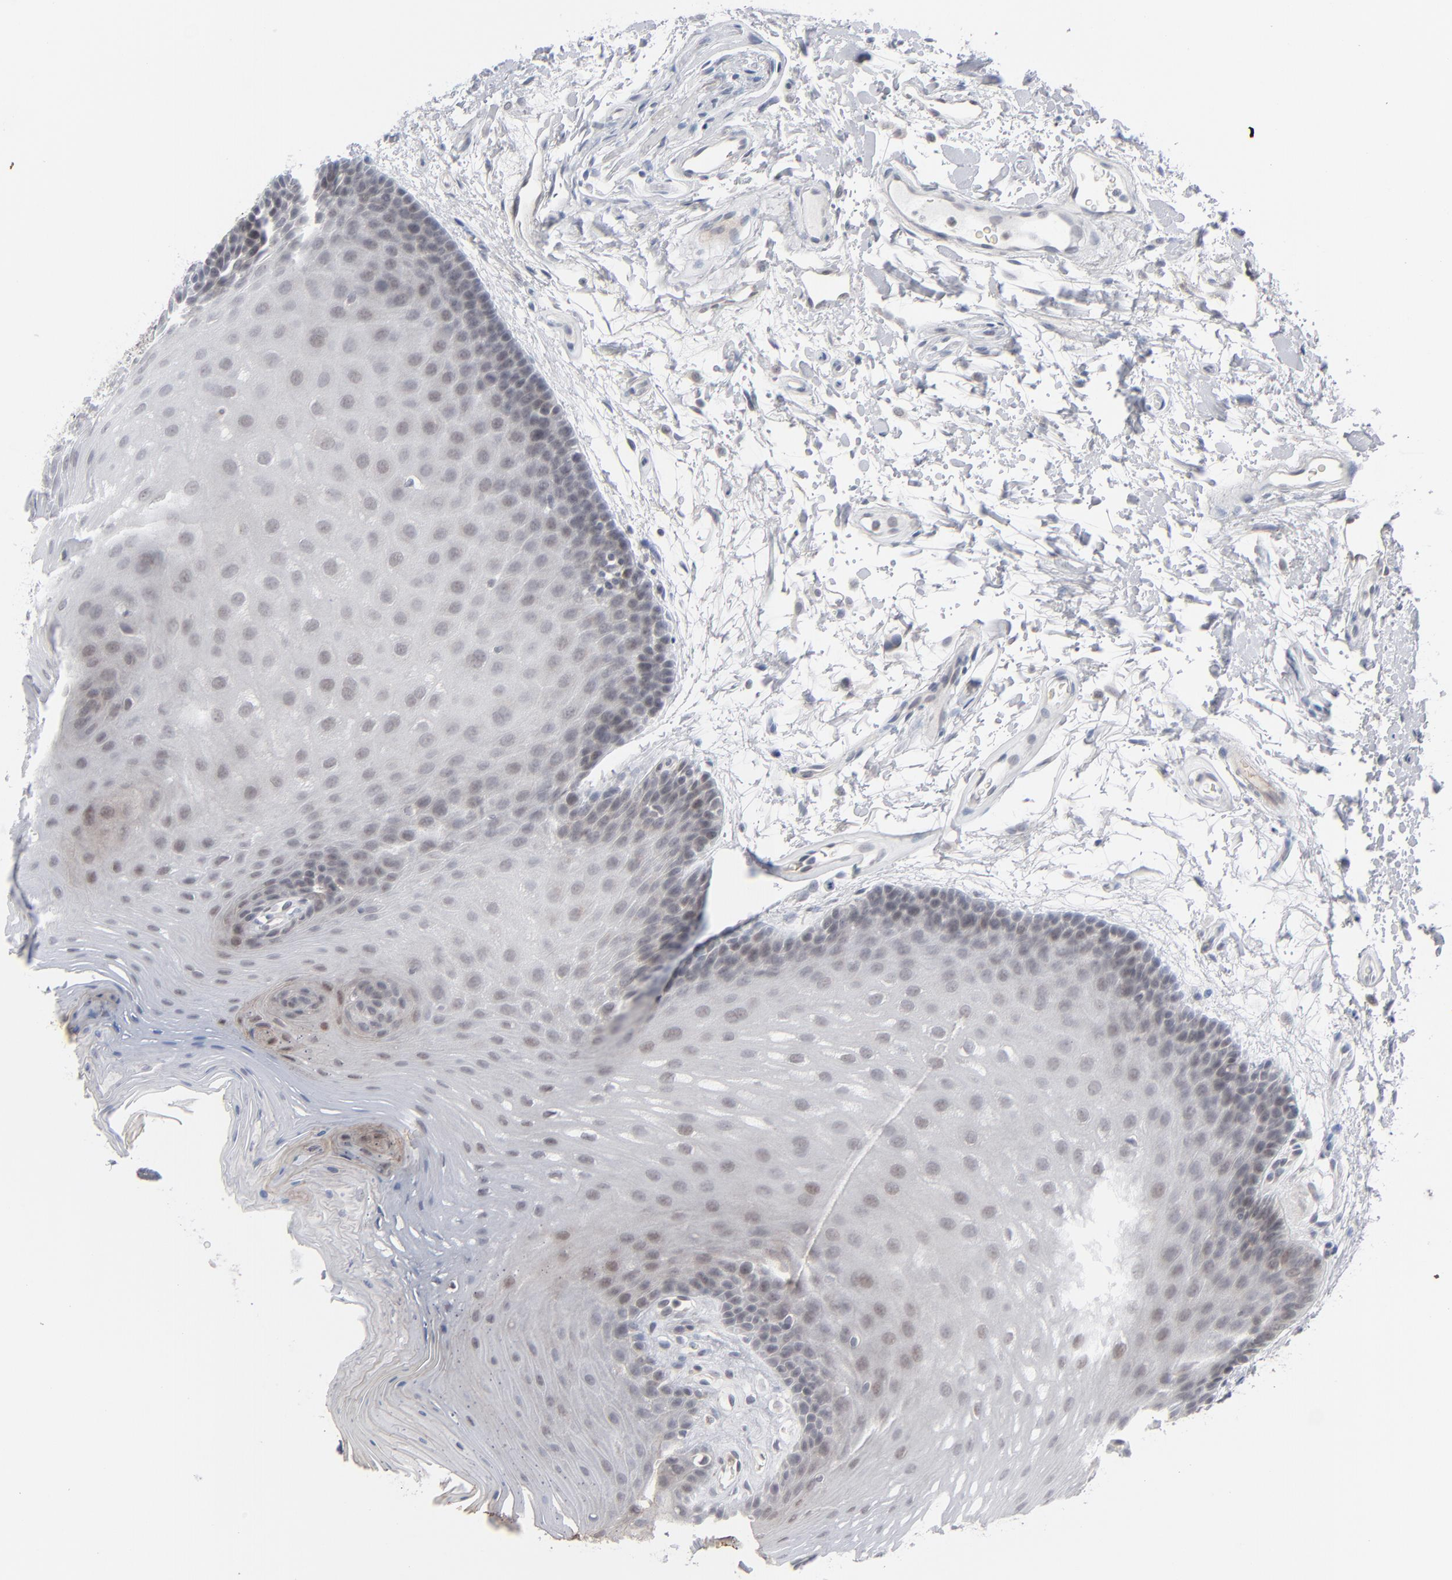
{"staining": {"intensity": "negative", "quantity": "none", "location": "none"}, "tissue": "oral mucosa", "cell_type": "Squamous epithelial cells", "image_type": "normal", "snomed": [{"axis": "morphology", "description": "Normal tissue, NOS"}, {"axis": "topography", "description": "Oral tissue"}], "caption": "Immunohistochemistry histopathology image of unremarkable oral mucosa: oral mucosa stained with DAB (3,3'-diaminobenzidine) demonstrates no significant protein positivity in squamous epithelial cells.", "gene": "POF1B", "patient": {"sex": "male", "age": 62}}